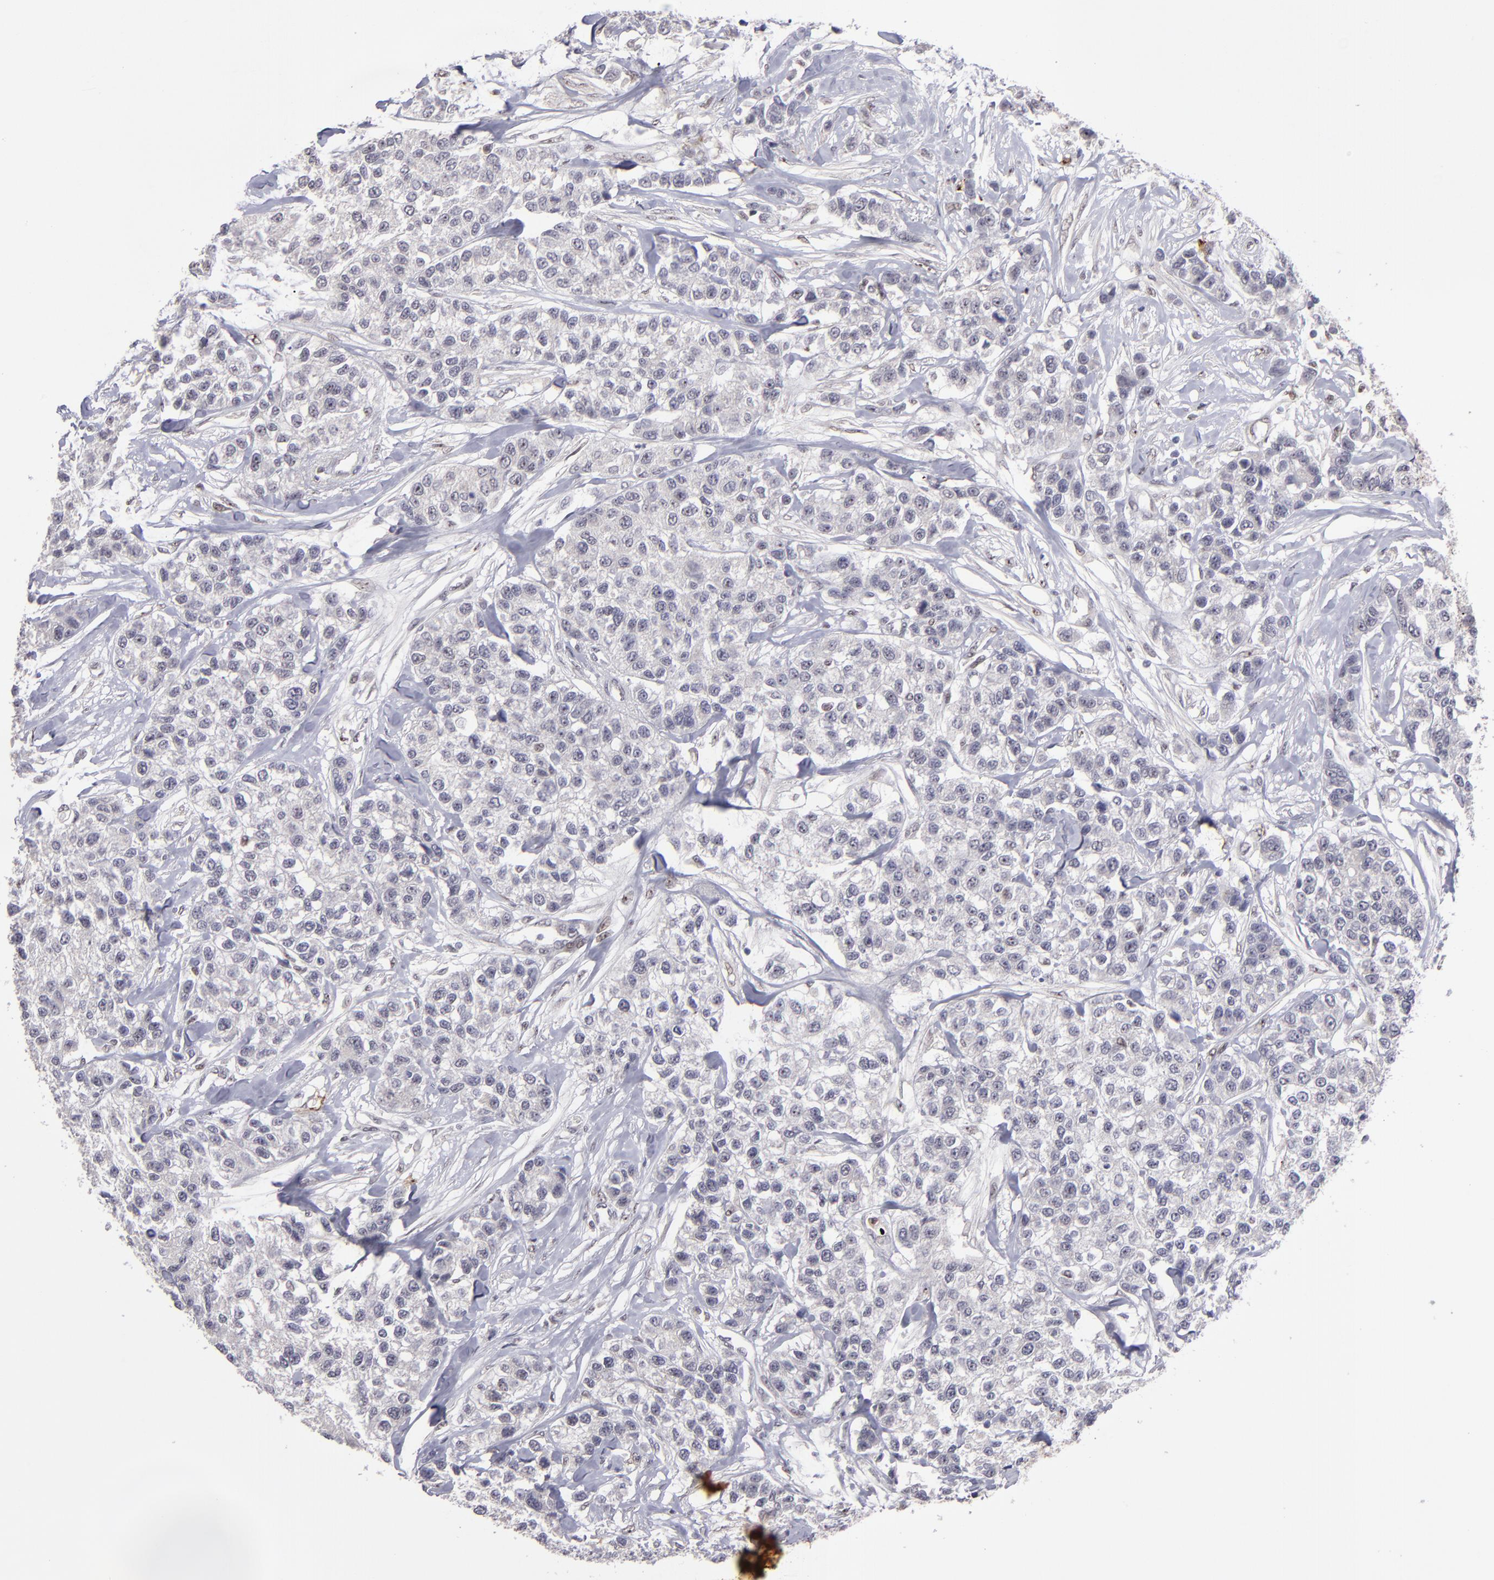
{"staining": {"intensity": "negative", "quantity": "none", "location": "none"}, "tissue": "breast cancer", "cell_type": "Tumor cells", "image_type": "cancer", "snomed": [{"axis": "morphology", "description": "Duct carcinoma"}, {"axis": "topography", "description": "Breast"}], "caption": "There is no significant expression in tumor cells of breast cancer.", "gene": "RREB1", "patient": {"sex": "female", "age": 51}}